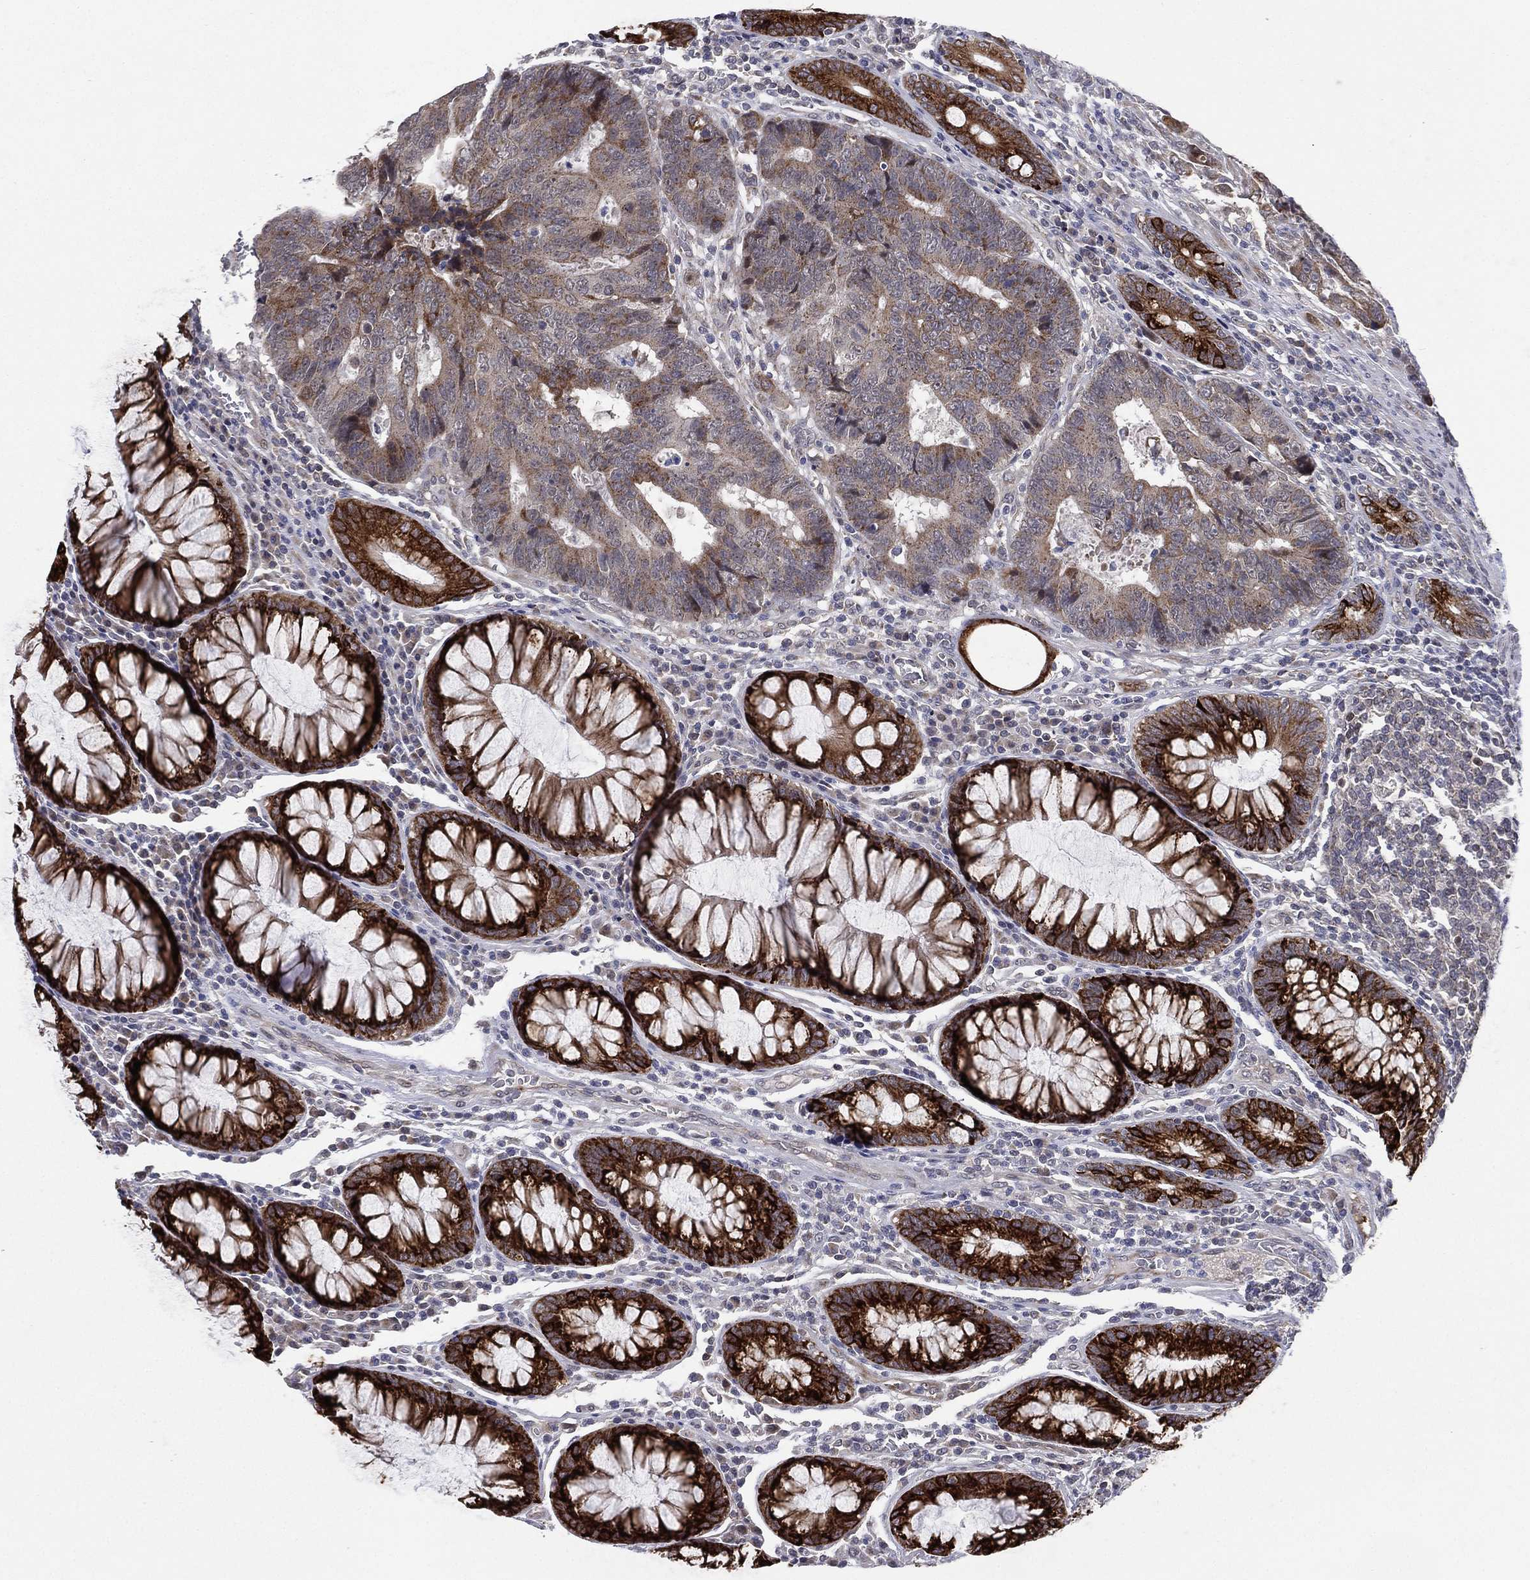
{"staining": {"intensity": "weak", "quantity": "25%-75%", "location": "cytoplasmic/membranous"}, "tissue": "colorectal cancer", "cell_type": "Tumor cells", "image_type": "cancer", "snomed": [{"axis": "morphology", "description": "Adenocarcinoma, NOS"}, {"axis": "topography", "description": "Colon"}], "caption": "Human colorectal cancer stained for a protein (brown) demonstrates weak cytoplasmic/membranous positive staining in about 25%-75% of tumor cells.", "gene": "KAT14", "patient": {"sex": "female", "age": 48}}